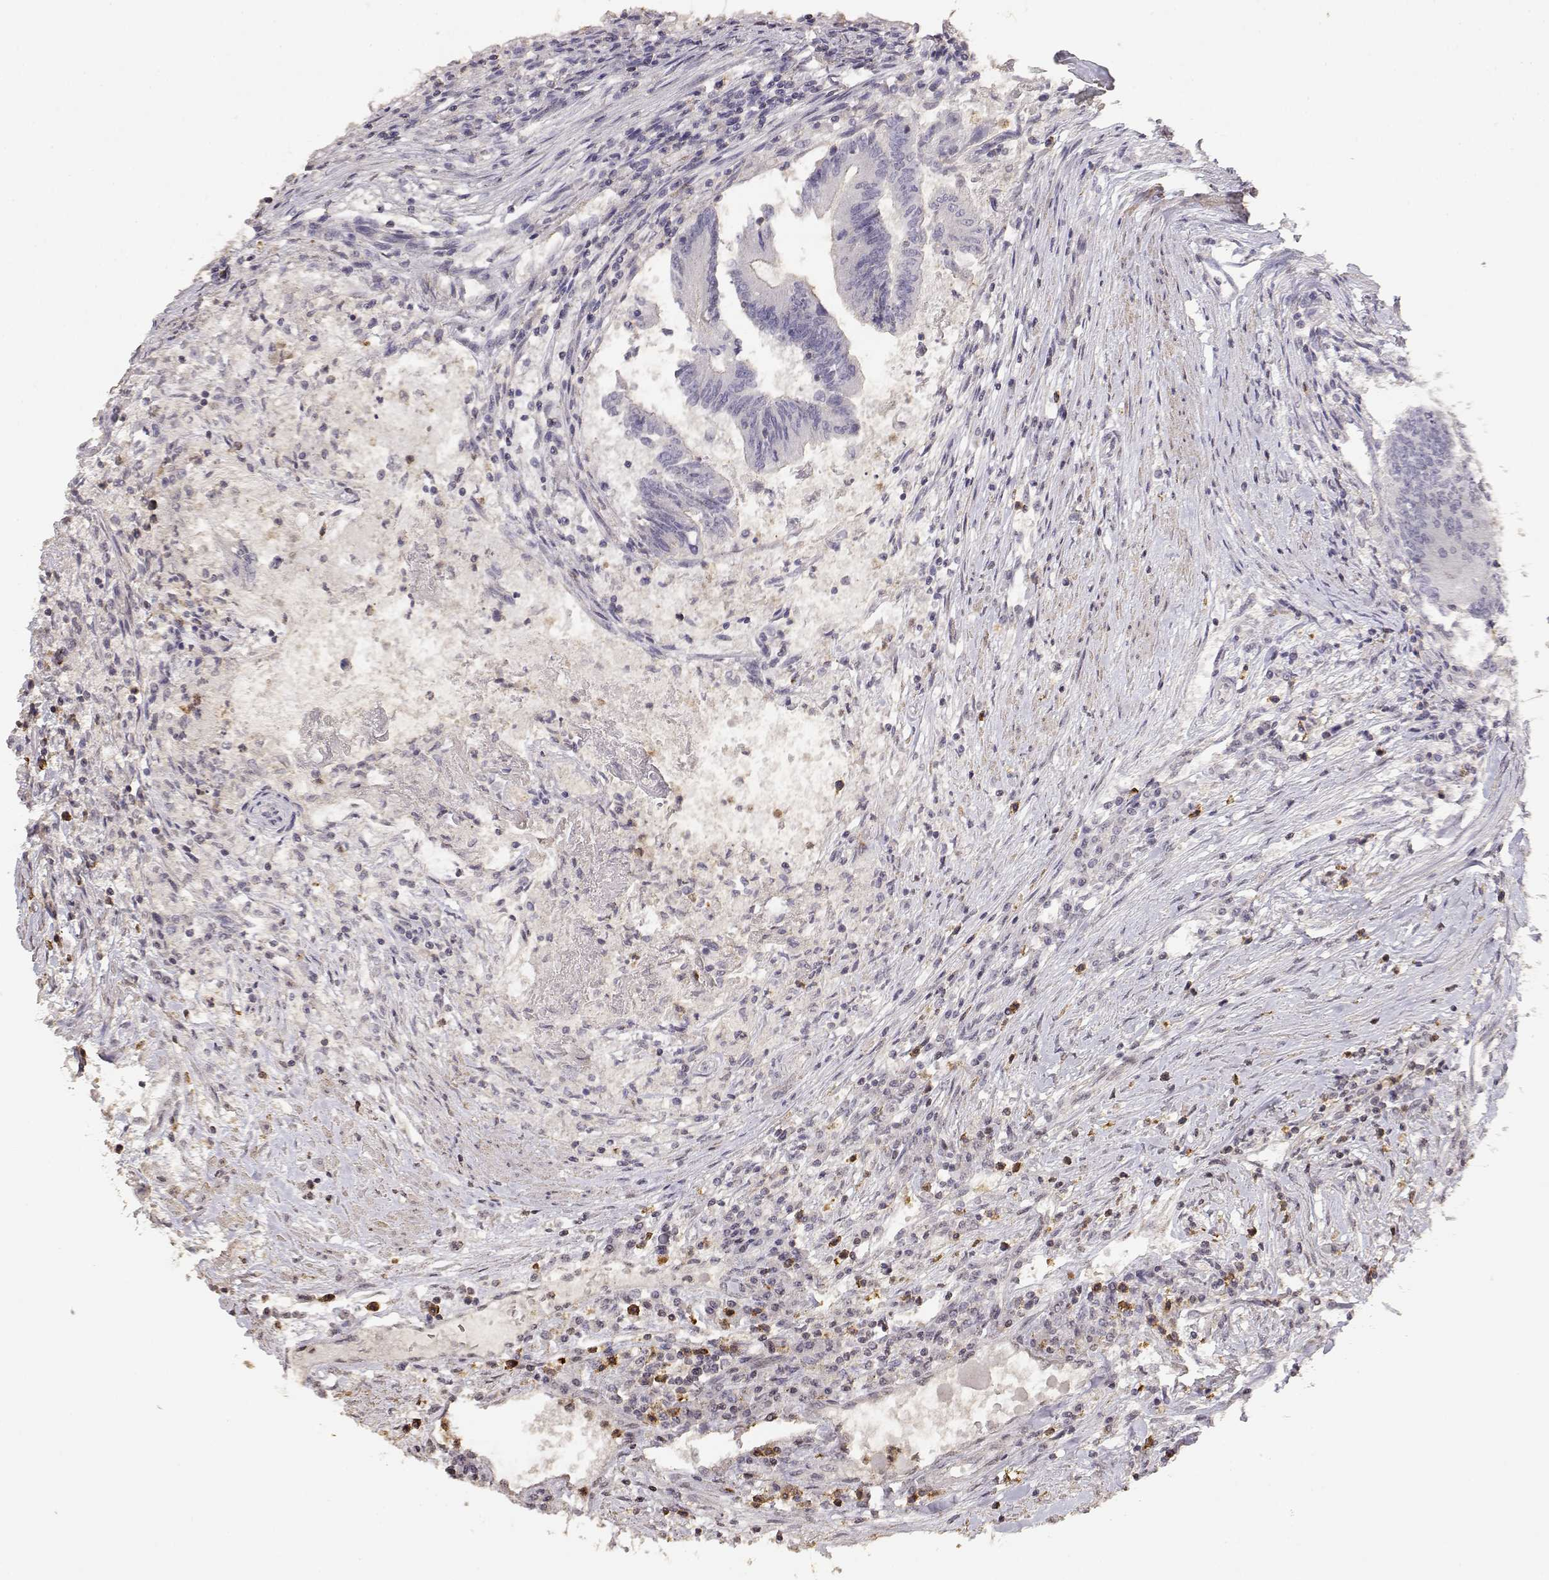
{"staining": {"intensity": "weak", "quantity": "<25%", "location": "cytoplasmic/membranous"}, "tissue": "colorectal cancer", "cell_type": "Tumor cells", "image_type": "cancer", "snomed": [{"axis": "morphology", "description": "Adenocarcinoma, NOS"}, {"axis": "topography", "description": "Colon"}], "caption": "IHC micrograph of colorectal cancer (adenocarcinoma) stained for a protein (brown), which reveals no expression in tumor cells. (DAB (3,3'-diaminobenzidine) immunohistochemistry visualized using brightfield microscopy, high magnification).", "gene": "TNFRSF10C", "patient": {"sex": "female", "age": 70}}